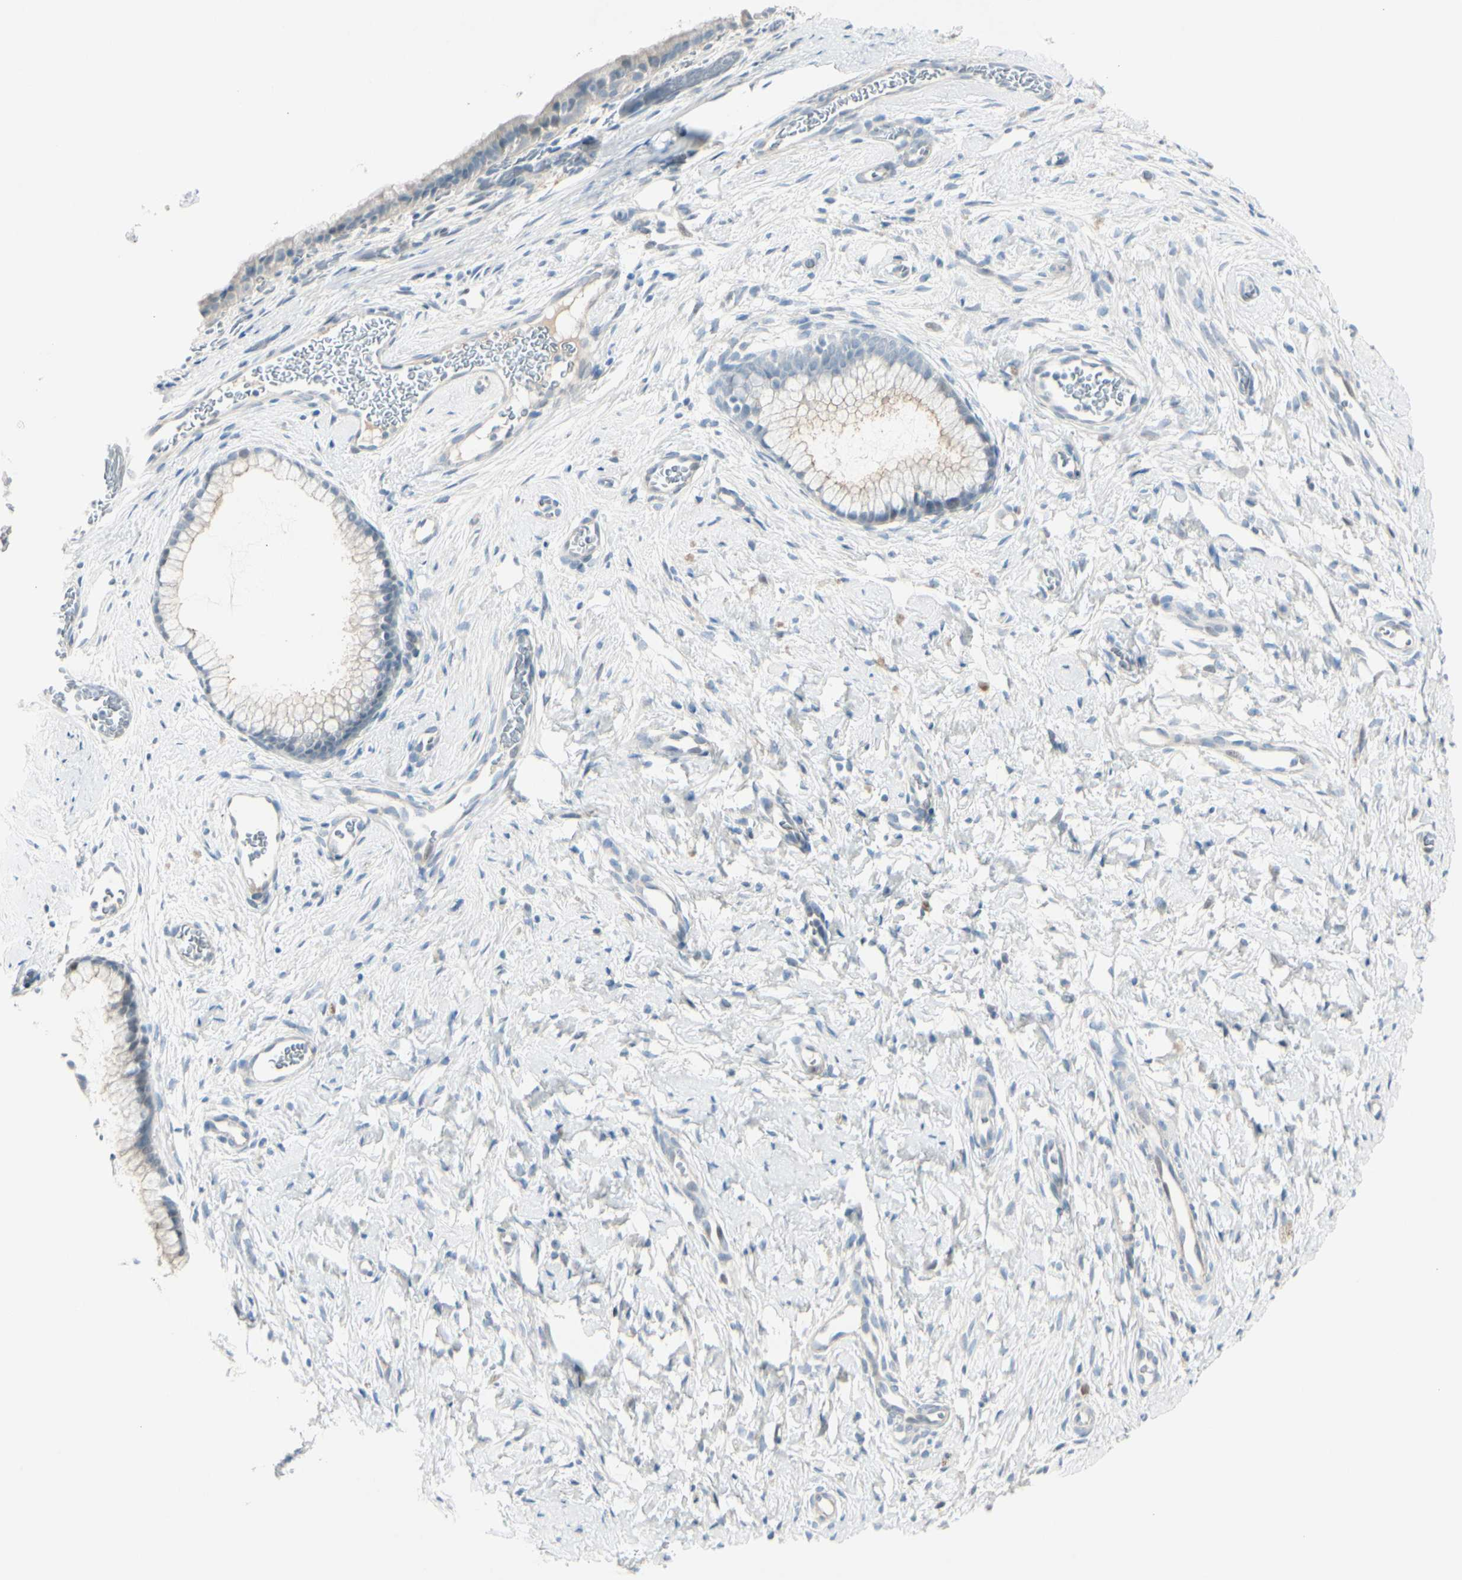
{"staining": {"intensity": "negative", "quantity": "none", "location": "none"}, "tissue": "cervix", "cell_type": "Glandular cells", "image_type": "normal", "snomed": [{"axis": "morphology", "description": "Normal tissue, NOS"}, {"axis": "topography", "description": "Cervix"}], "caption": "DAB (3,3'-diaminobenzidine) immunohistochemical staining of normal cervix exhibits no significant positivity in glandular cells.", "gene": "CACNA2D1", "patient": {"sex": "female", "age": 65}}